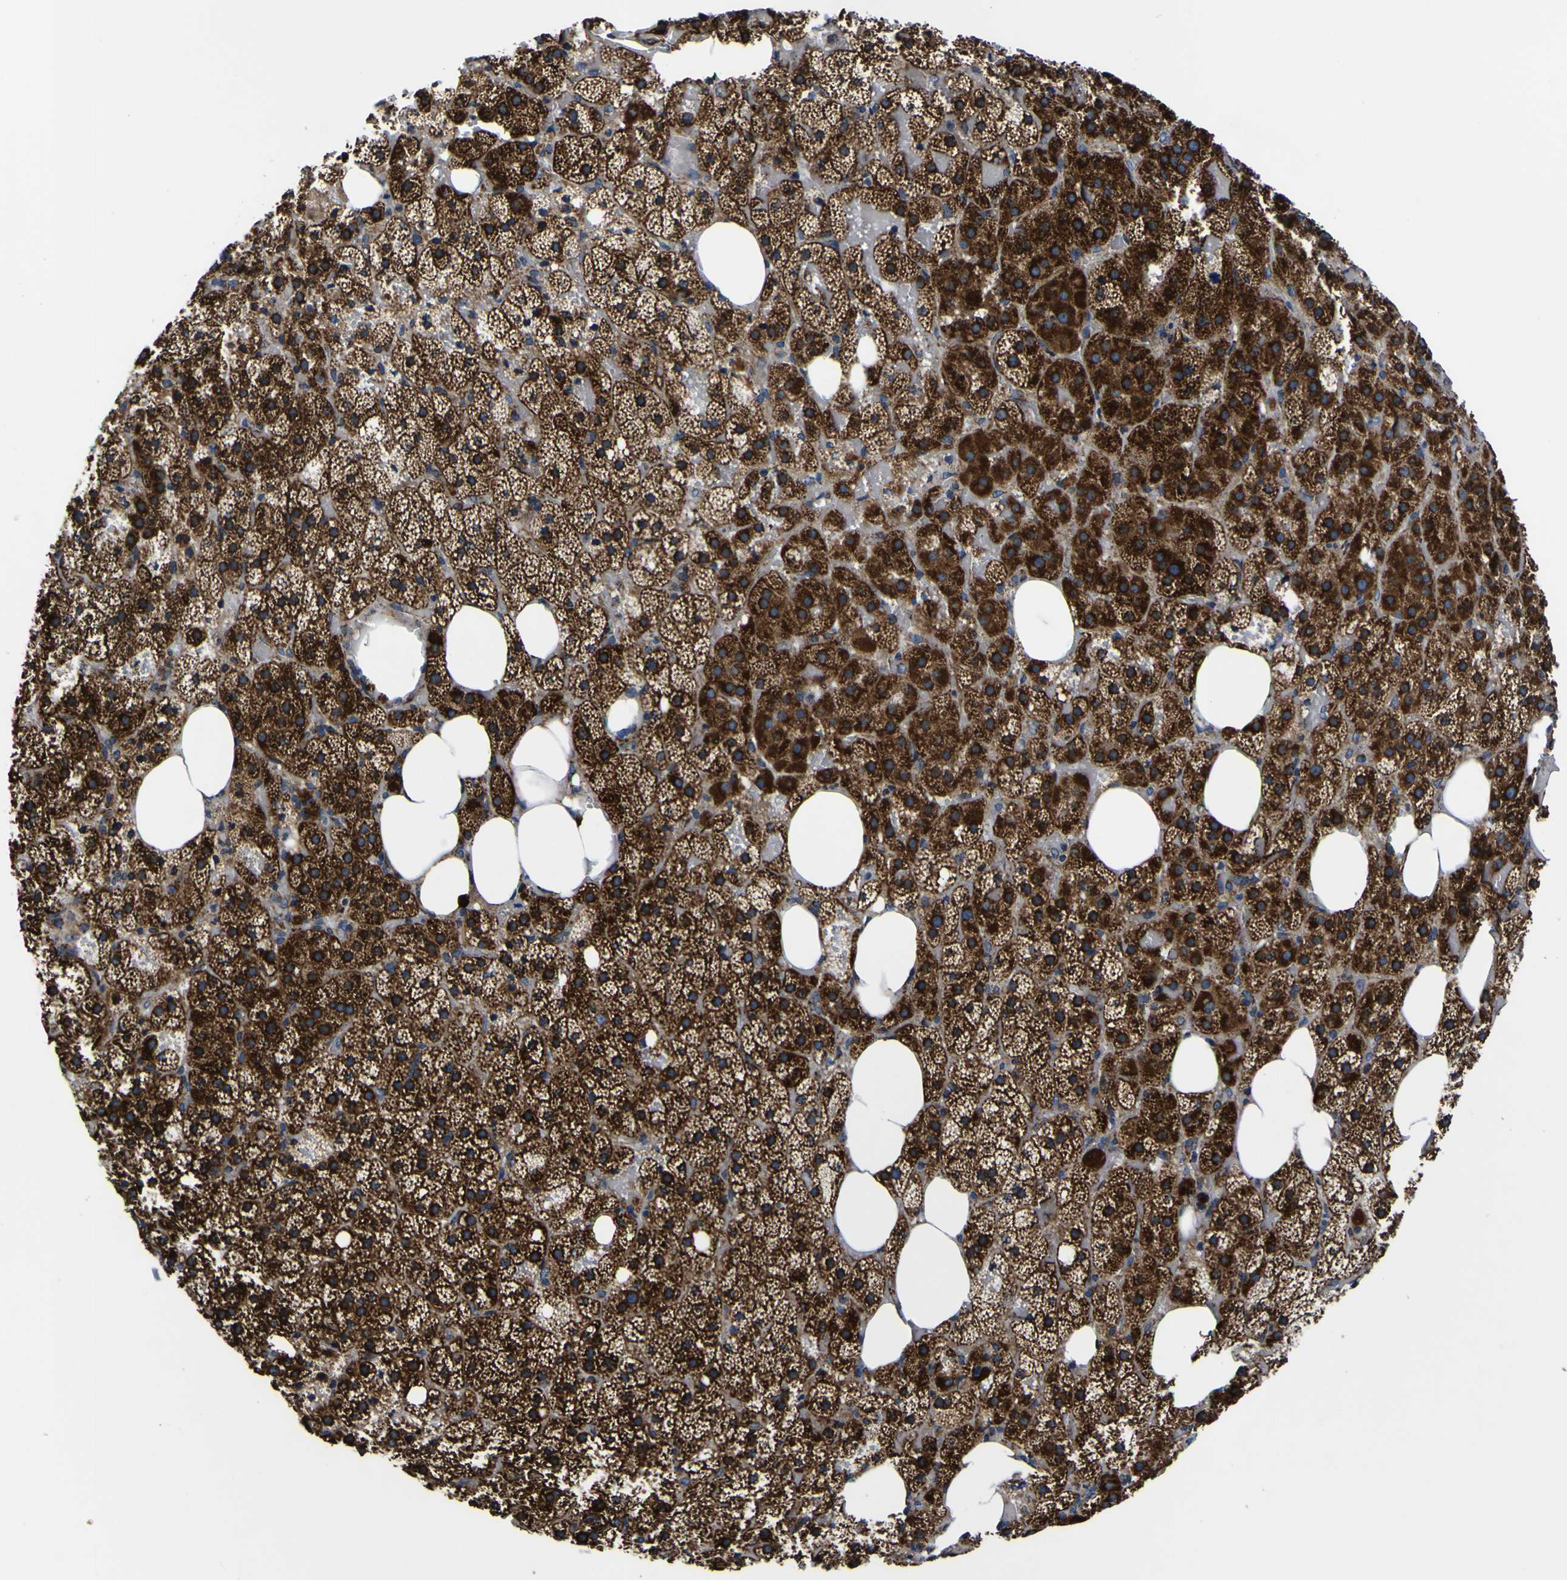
{"staining": {"intensity": "strong", "quantity": ">75%", "location": "cytoplasmic/membranous"}, "tissue": "adrenal gland", "cell_type": "Glandular cells", "image_type": "normal", "snomed": [{"axis": "morphology", "description": "Normal tissue, NOS"}, {"axis": "topography", "description": "Adrenal gland"}], "caption": "Strong cytoplasmic/membranous expression is present in about >75% of glandular cells in normal adrenal gland. The protein of interest is shown in brown color, while the nuclei are stained blue.", "gene": "PTRH2", "patient": {"sex": "female", "age": 59}}